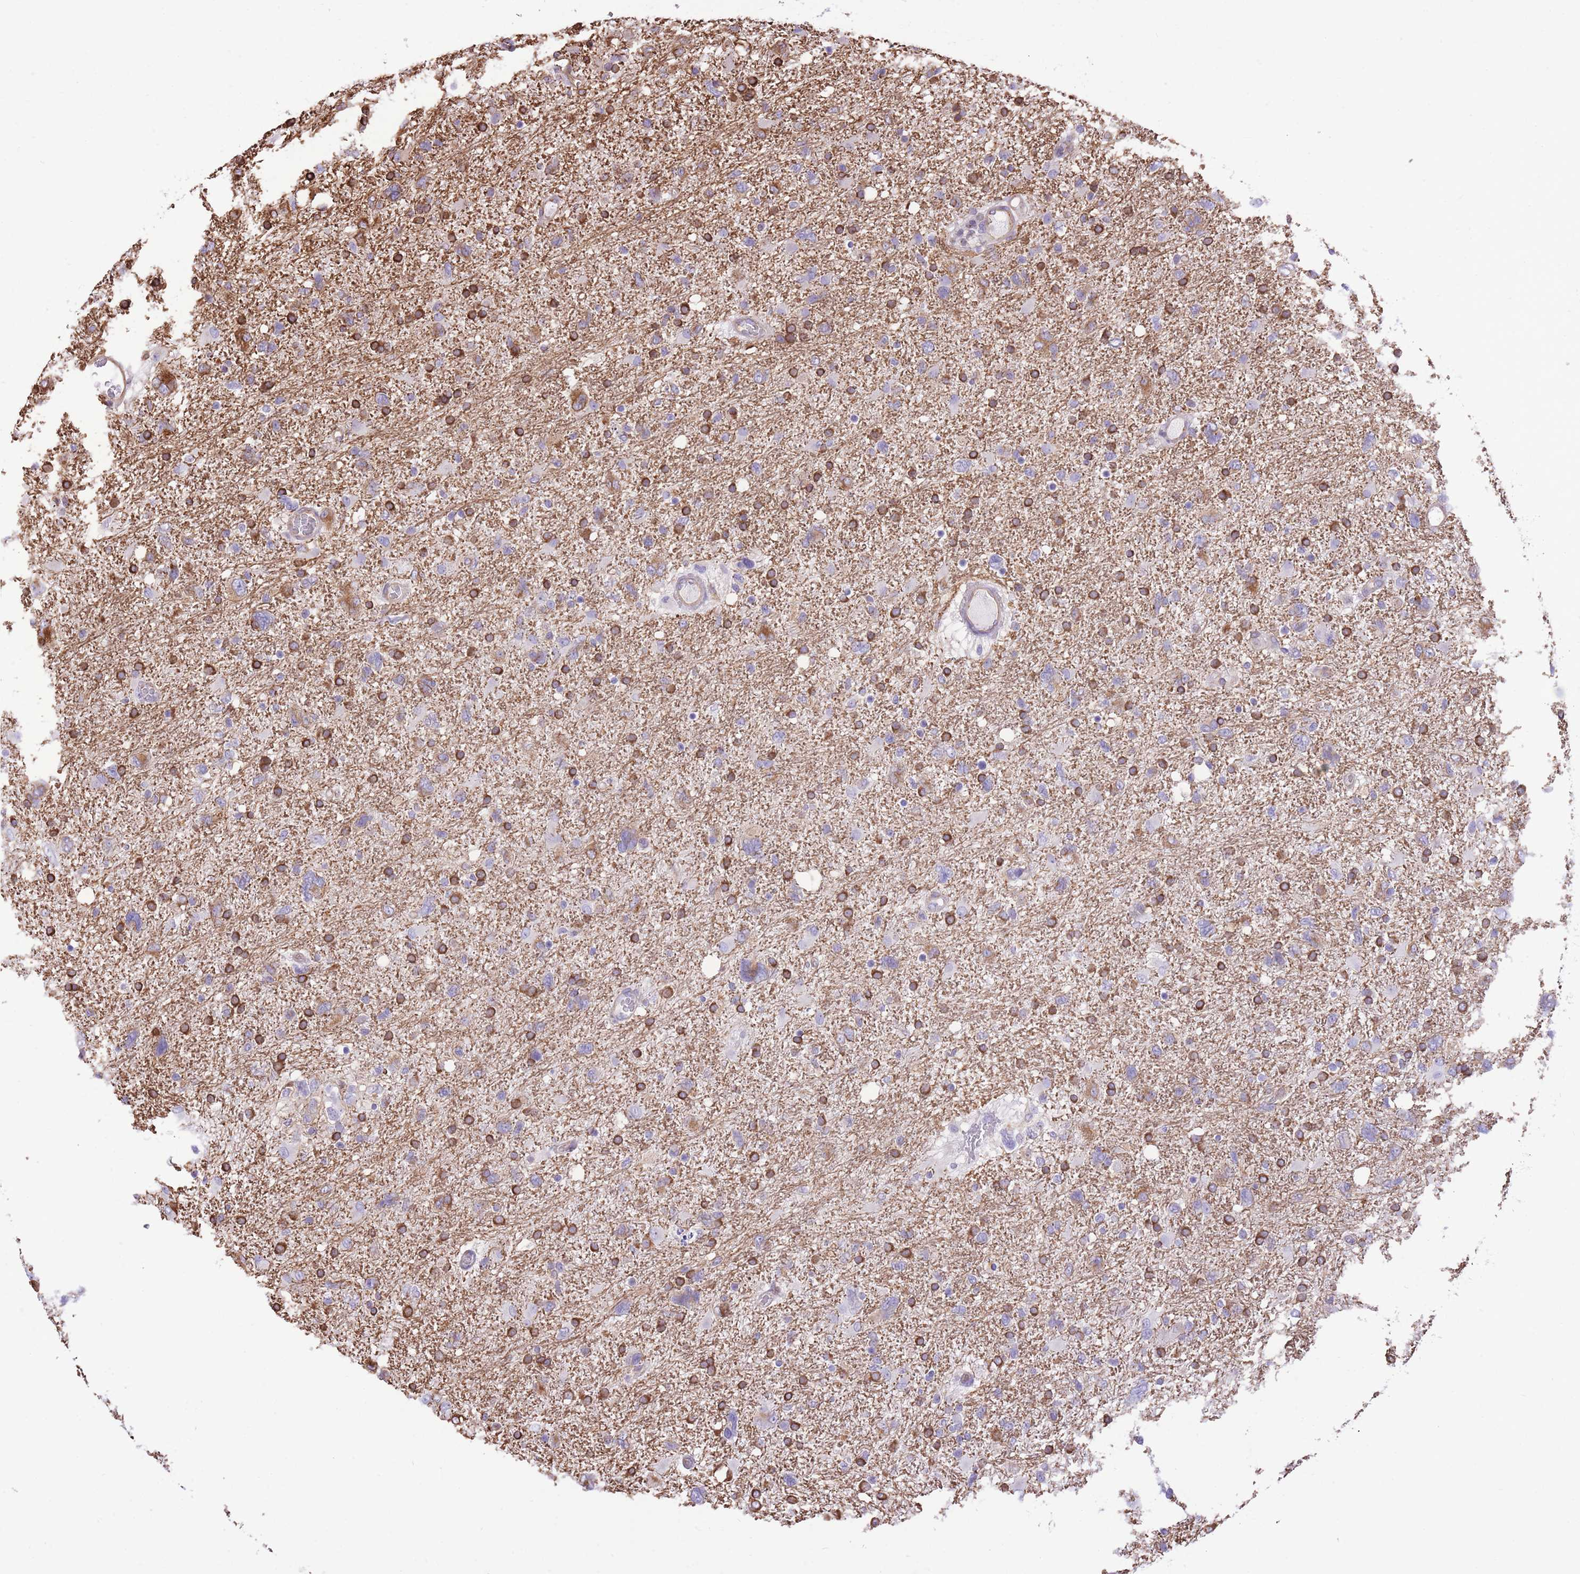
{"staining": {"intensity": "moderate", "quantity": "25%-75%", "location": "cytoplasmic/membranous"}, "tissue": "glioma", "cell_type": "Tumor cells", "image_type": "cancer", "snomed": [{"axis": "morphology", "description": "Glioma, malignant, High grade"}, {"axis": "topography", "description": "Brain"}], "caption": "About 25%-75% of tumor cells in human malignant high-grade glioma demonstrate moderate cytoplasmic/membranous protein positivity as visualized by brown immunohistochemical staining.", "gene": "RHOU", "patient": {"sex": "male", "age": 61}}